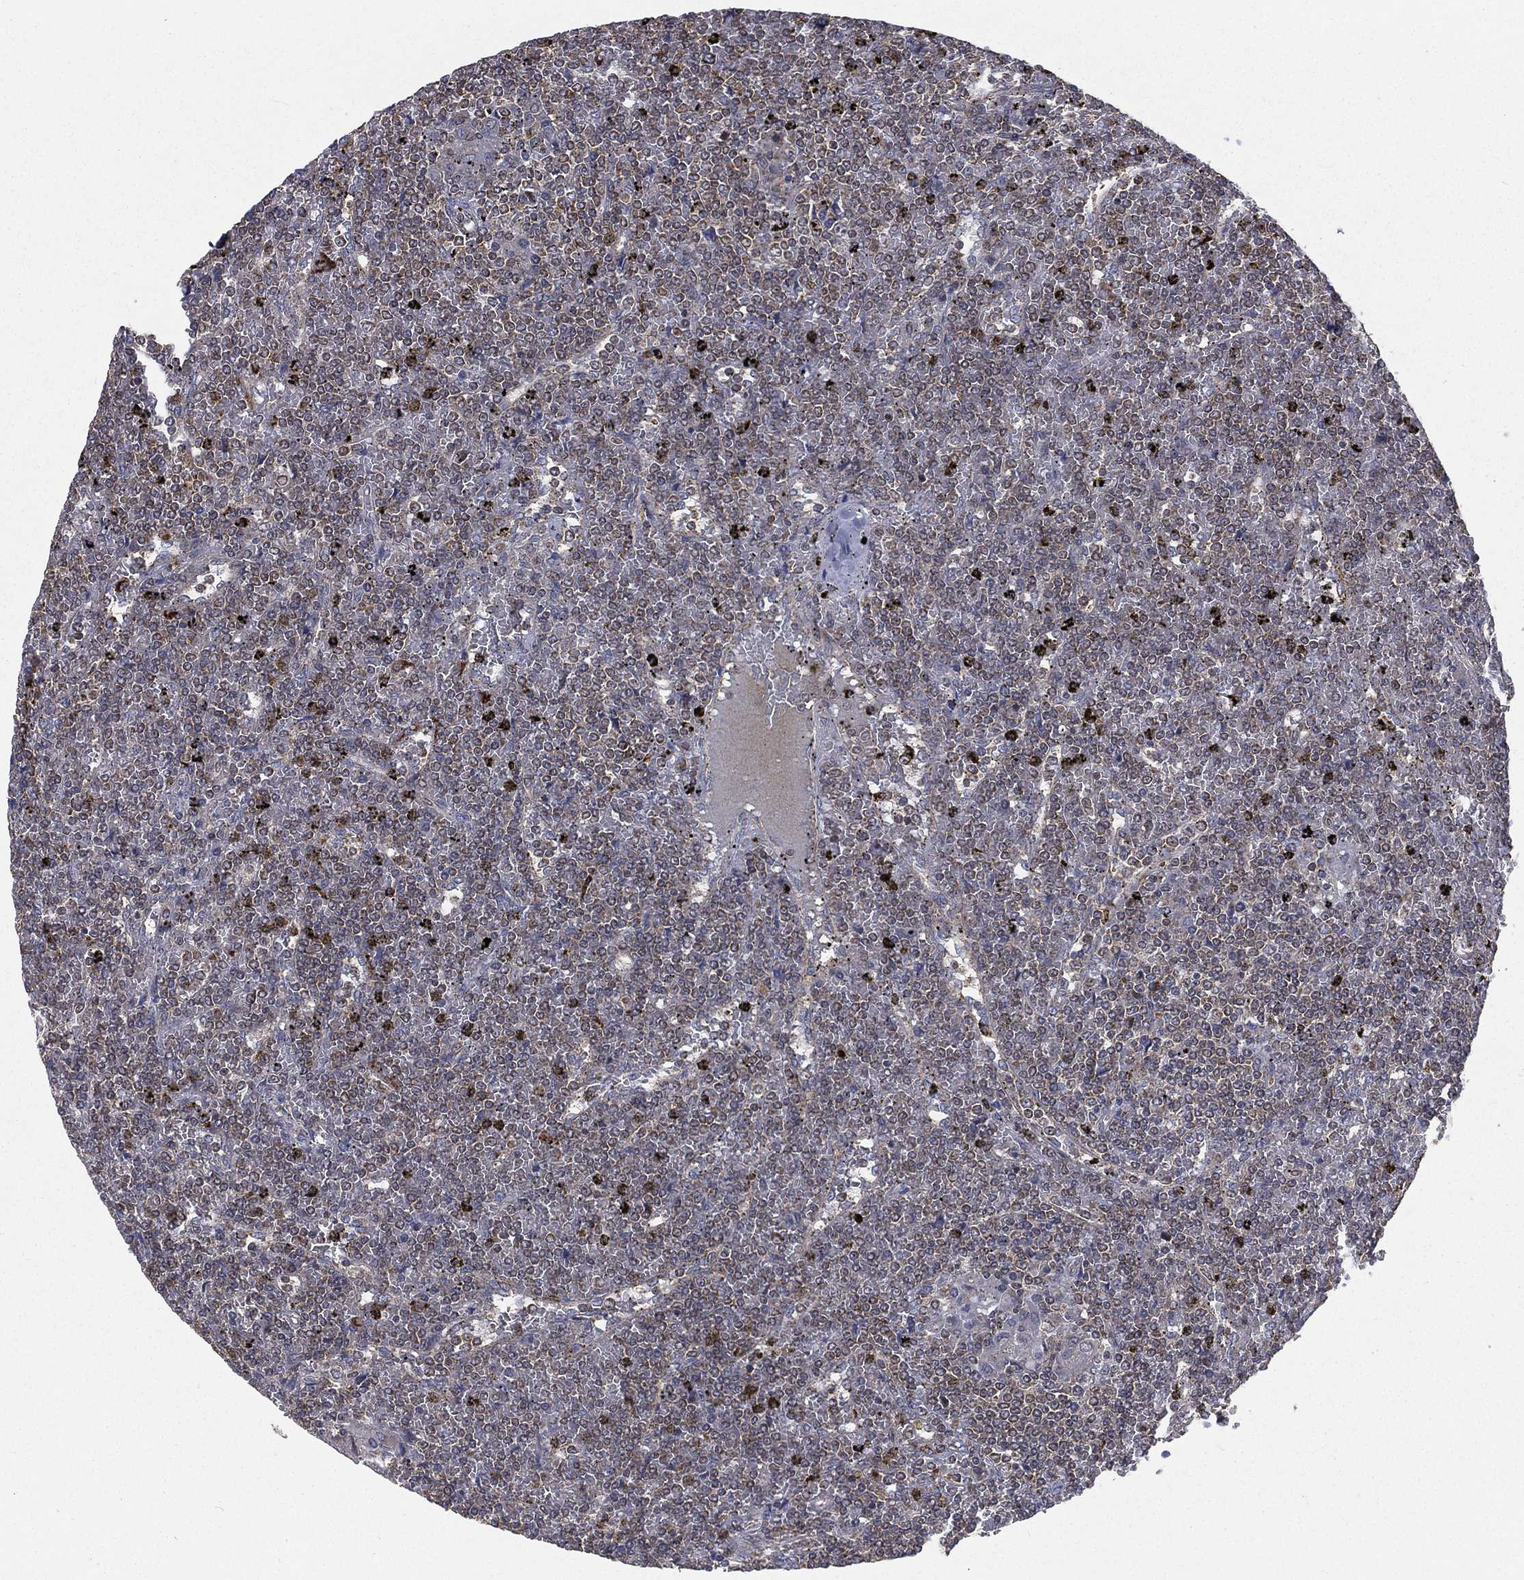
{"staining": {"intensity": "strong", "quantity": "<25%", "location": "cytoplasmic/membranous"}, "tissue": "lymphoma", "cell_type": "Tumor cells", "image_type": "cancer", "snomed": [{"axis": "morphology", "description": "Malignant lymphoma, non-Hodgkin's type, Low grade"}, {"axis": "topography", "description": "Spleen"}], "caption": "High-magnification brightfield microscopy of lymphoma stained with DAB (brown) and counterstained with hematoxylin (blue). tumor cells exhibit strong cytoplasmic/membranous expression is present in approximately<25% of cells. (DAB = brown stain, brightfield microscopy at high magnification).", "gene": "RIN3", "patient": {"sex": "female", "age": 19}}